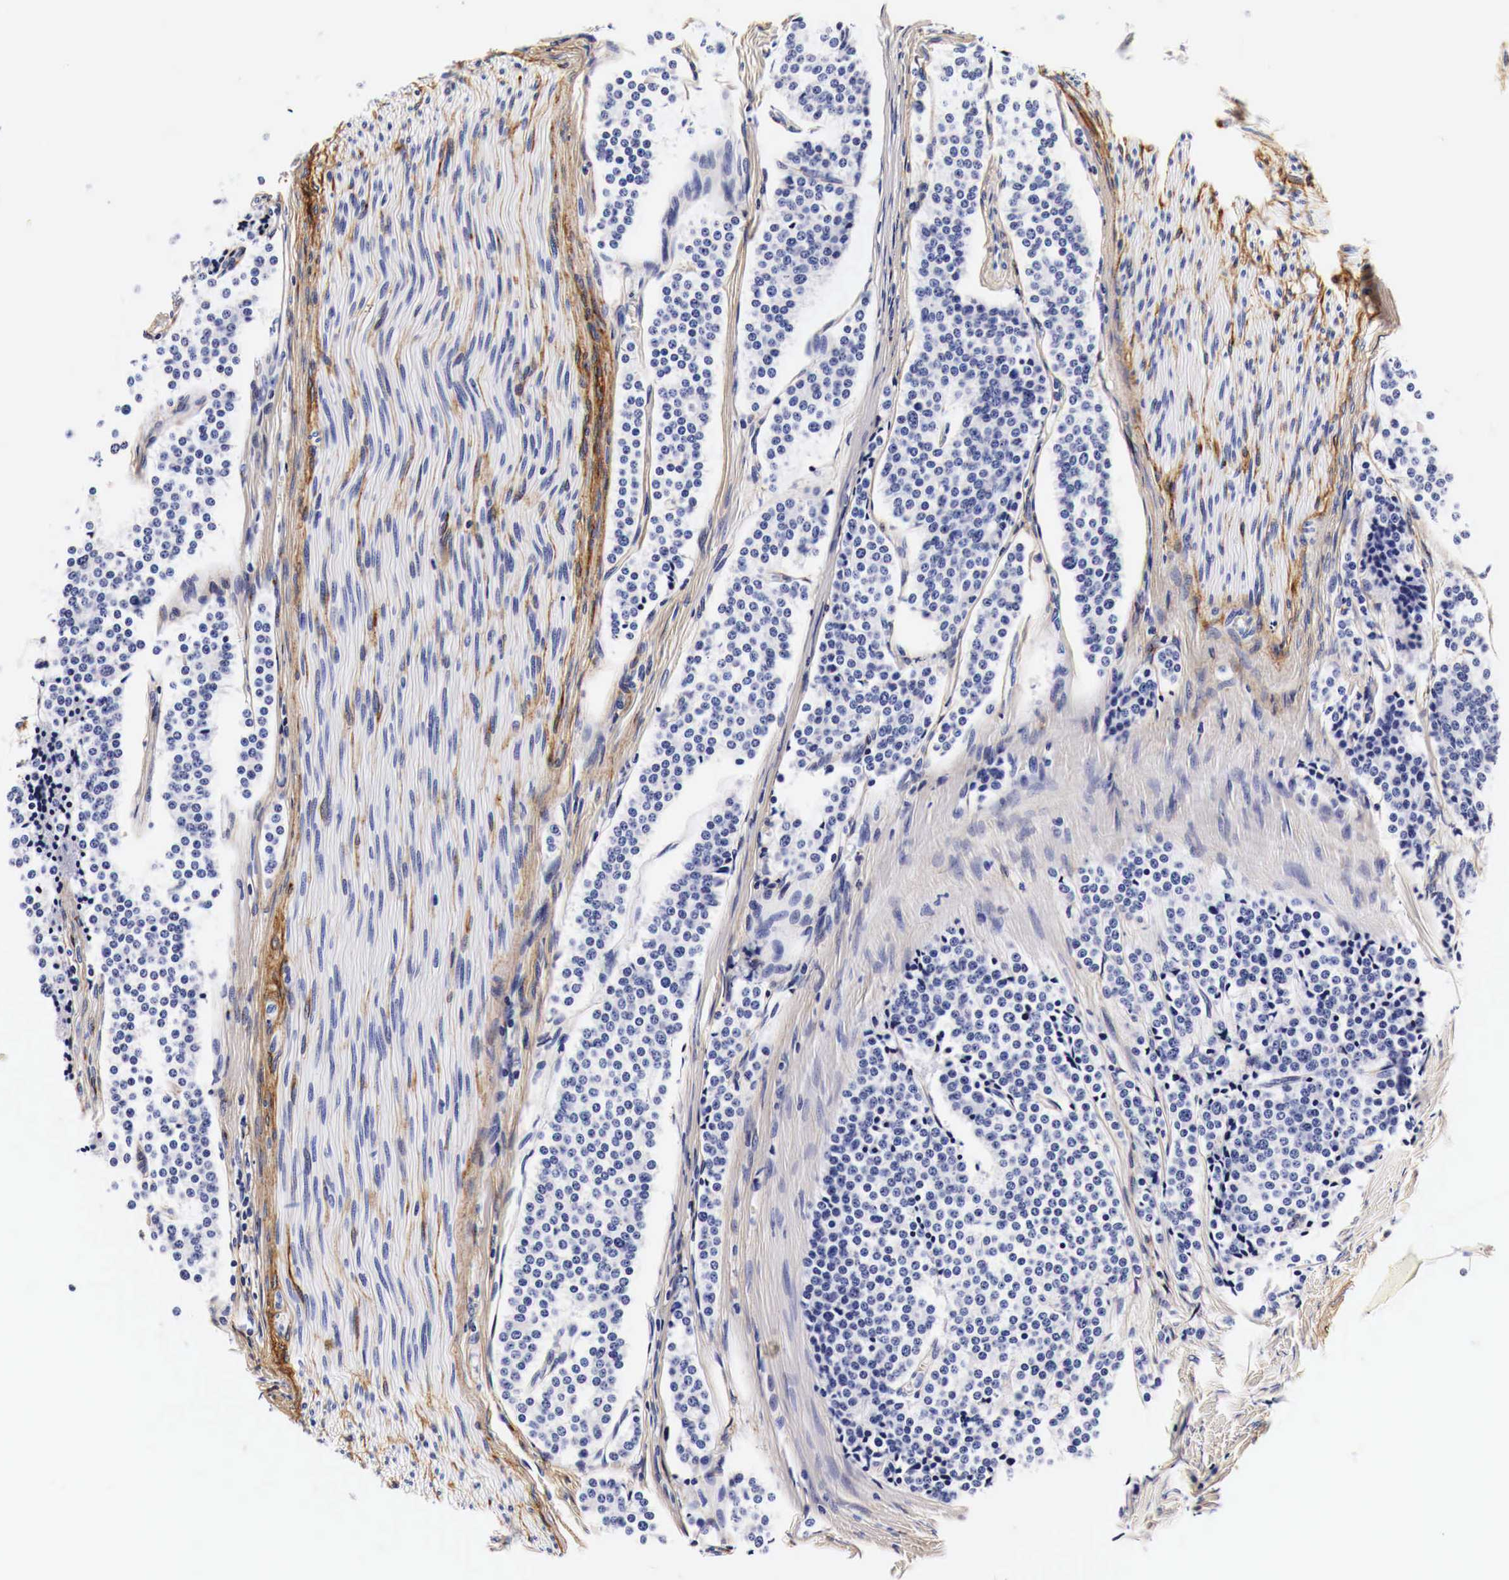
{"staining": {"intensity": "negative", "quantity": "none", "location": "none"}, "tissue": "carcinoid", "cell_type": "Tumor cells", "image_type": "cancer", "snomed": [{"axis": "morphology", "description": "Carcinoid, malignant, NOS"}, {"axis": "topography", "description": "Small intestine"}], "caption": "Immunohistochemical staining of human carcinoid exhibits no significant staining in tumor cells.", "gene": "EGFR", "patient": {"sex": "male", "age": 63}}